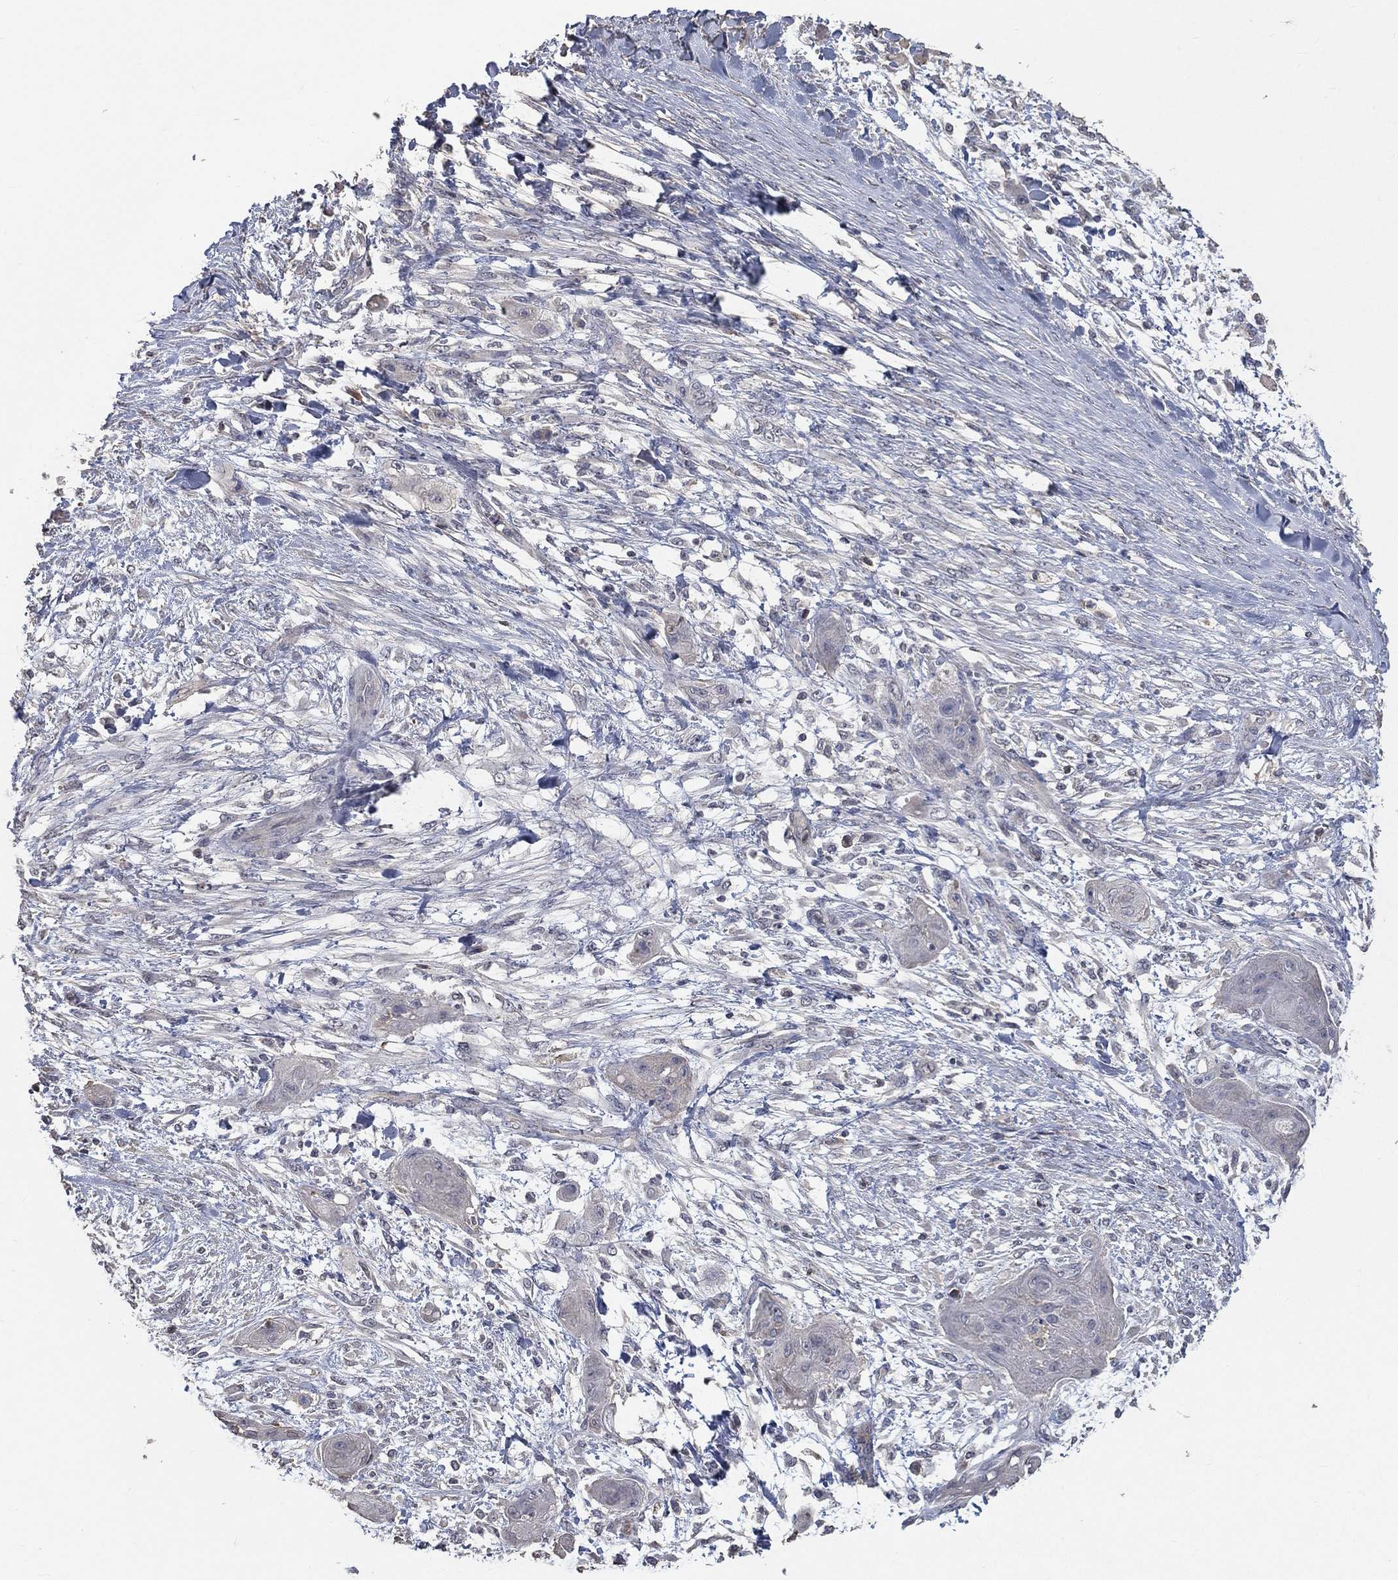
{"staining": {"intensity": "negative", "quantity": "none", "location": "none"}, "tissue": "skin cancer", "cell_type": "Tumor cells", "image_type": "cancer", "snomed": [{"axis": "morphology", "description": "Squamous cell carcinoma, NOS"}, {"axis": "topography", "description": "Skin"}], "caption": "Immunohistochemistry (IHC) of skin cancer (squamous cell carcinoma) shows no positivity in tumor cells. (Brightfield microscopy of DAB immunohistochemistry (IHC) at high magnification).", "gene": "SNAP25", "patient": {"sex": "male", "age": 62}}